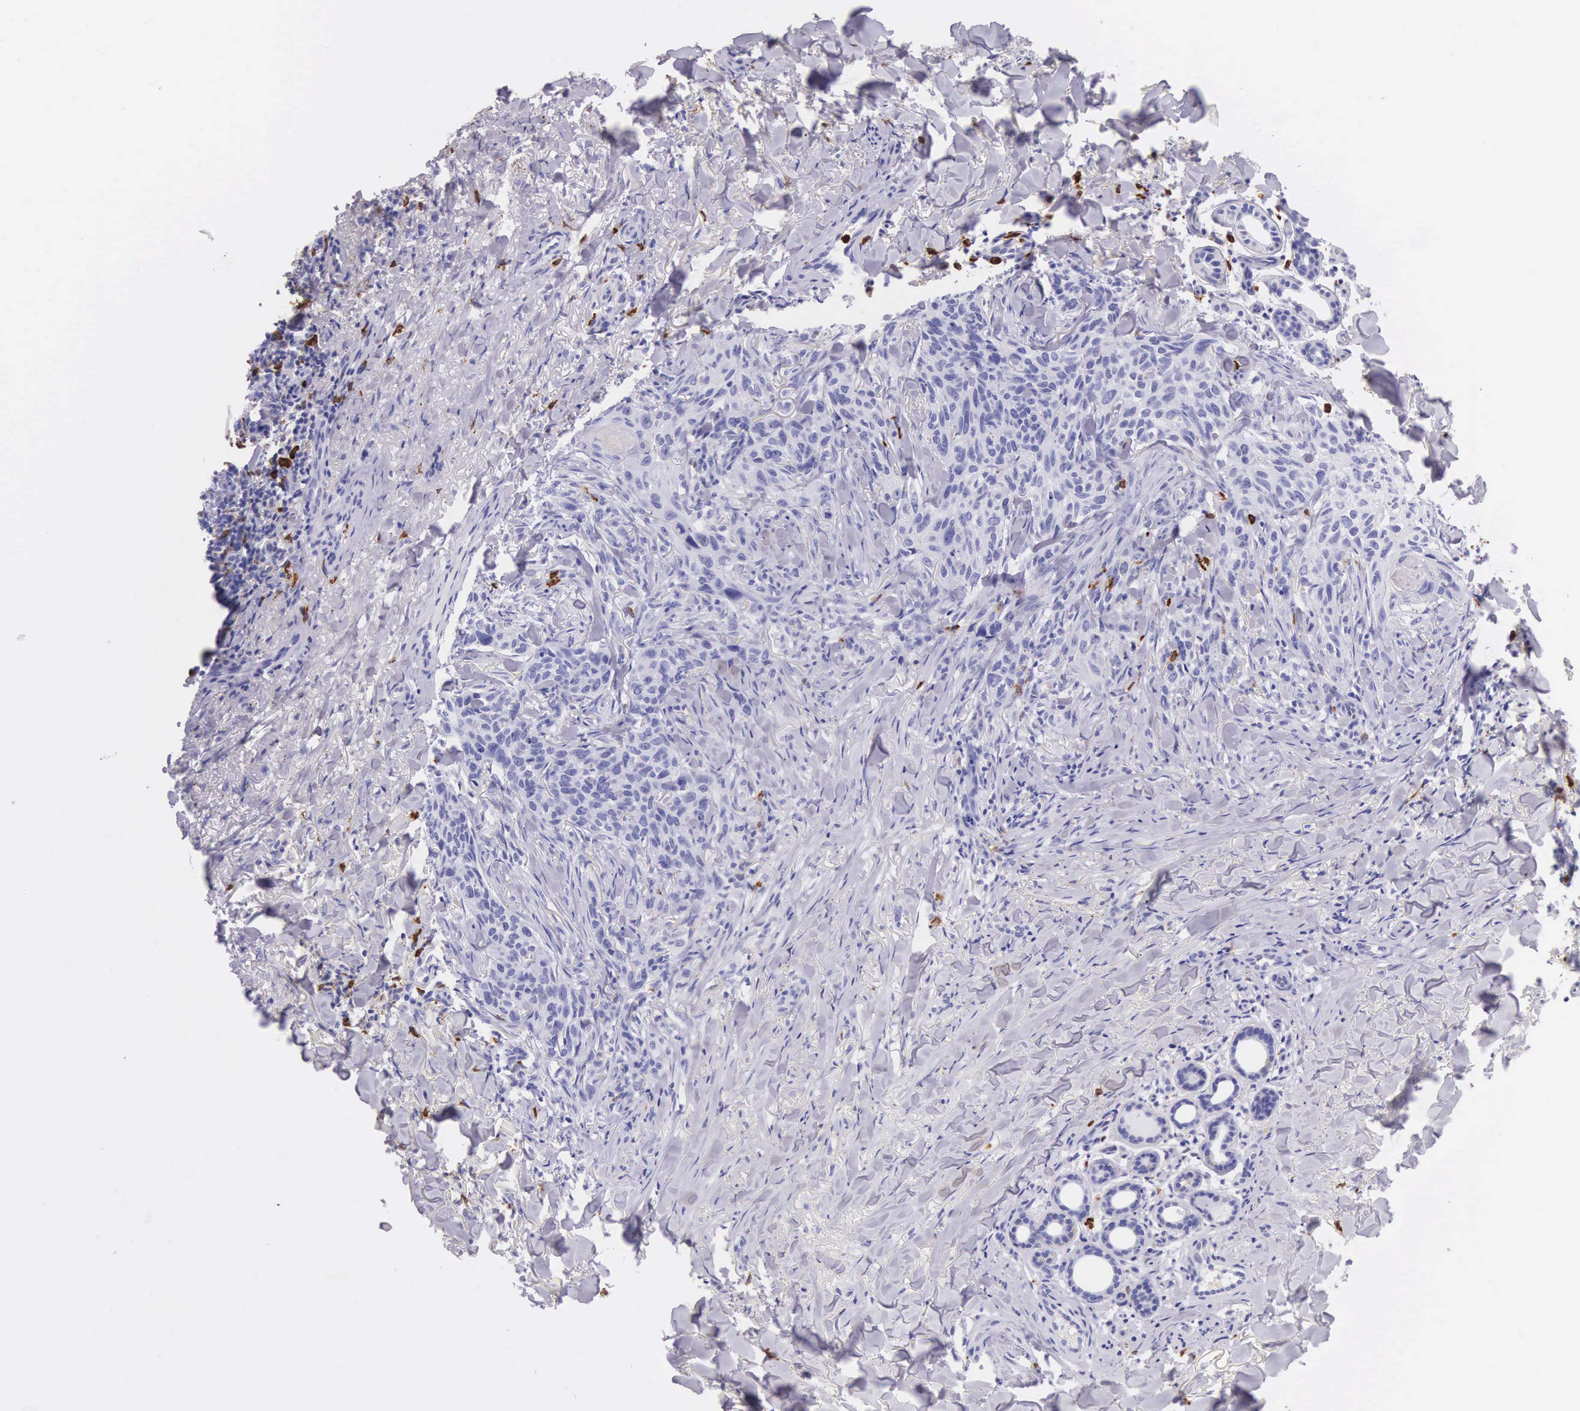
{"staining": {"intensity": "negative", "quantity": "none", "location": "none"}, "tissue": "skin cancer", "cell_type": "Tumor cells", "image_type": "cancer", "snomed": [{"axis": "morphology", "description": "Normal tissue, NOS"}, {"axis": "morphology", "description": "Basal cell carcinoma"}, {"axis": "topography", "description": "Skin"}], "caption": "IHC of skin cancer (basal cell carcinoma) reveals no expression in tumor cells.", "gene": "FCN1", "patient": {"sex": "male", "age": 81}}